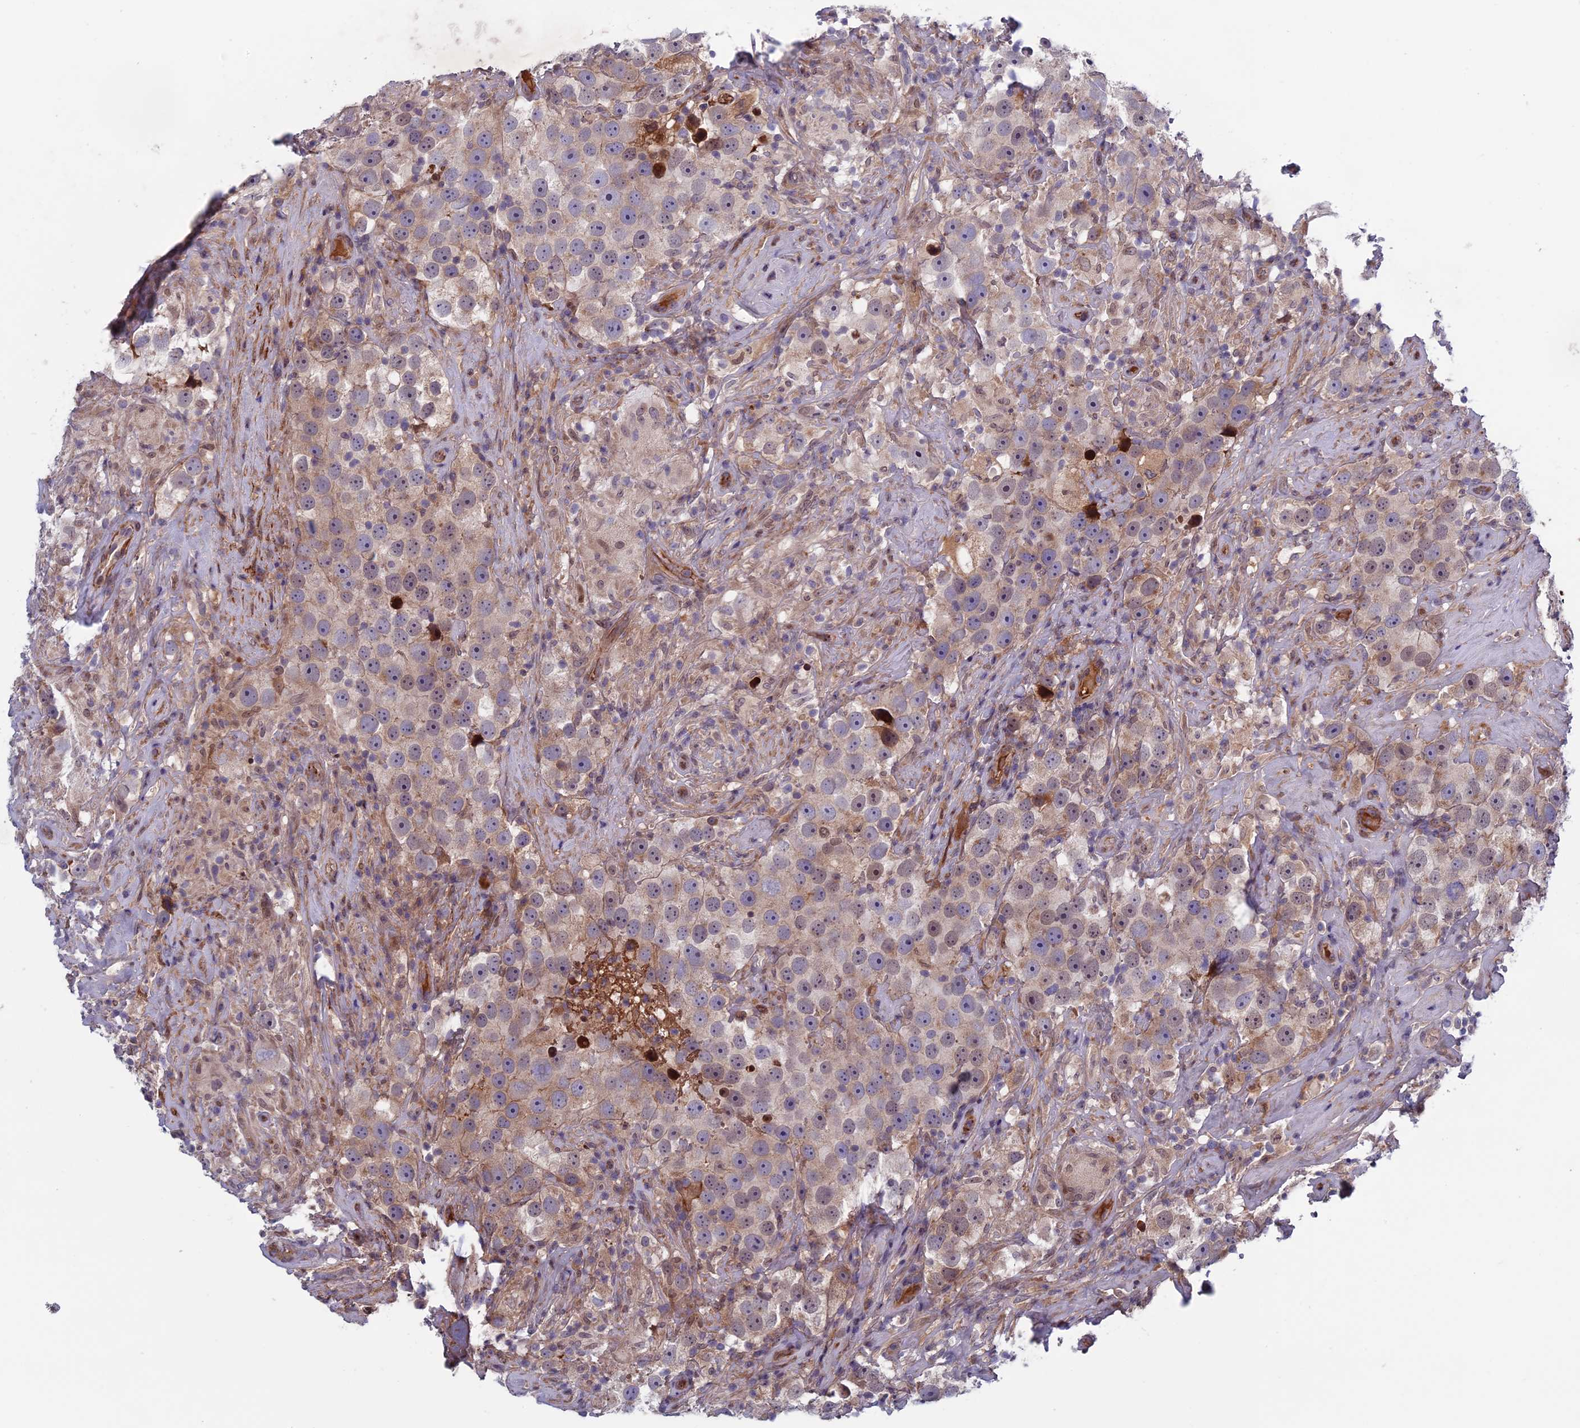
{"staining": {"intensity": "weak", "quantity": "25%-75%", "location": "cytoplasmic/membranous,nuclear"}, "tissue": "testis cancer", "cell_type": "Tumor cells", "image_type": "cancer", "snomed": [{"axis": "morphology", "description": "Seminoma, NOS"}, {"axis": "topography", "description": "Testis"}], "caption": "Immunohistochemistry image of testis cancer stained for a protein (brown), which shows low levels of weak cytoplasmic/membranous and nuclear expression in approximately 25%-75% of tumor cells.", "gene": "FADS1", "patient": {"sex": "male", "age": 49}}